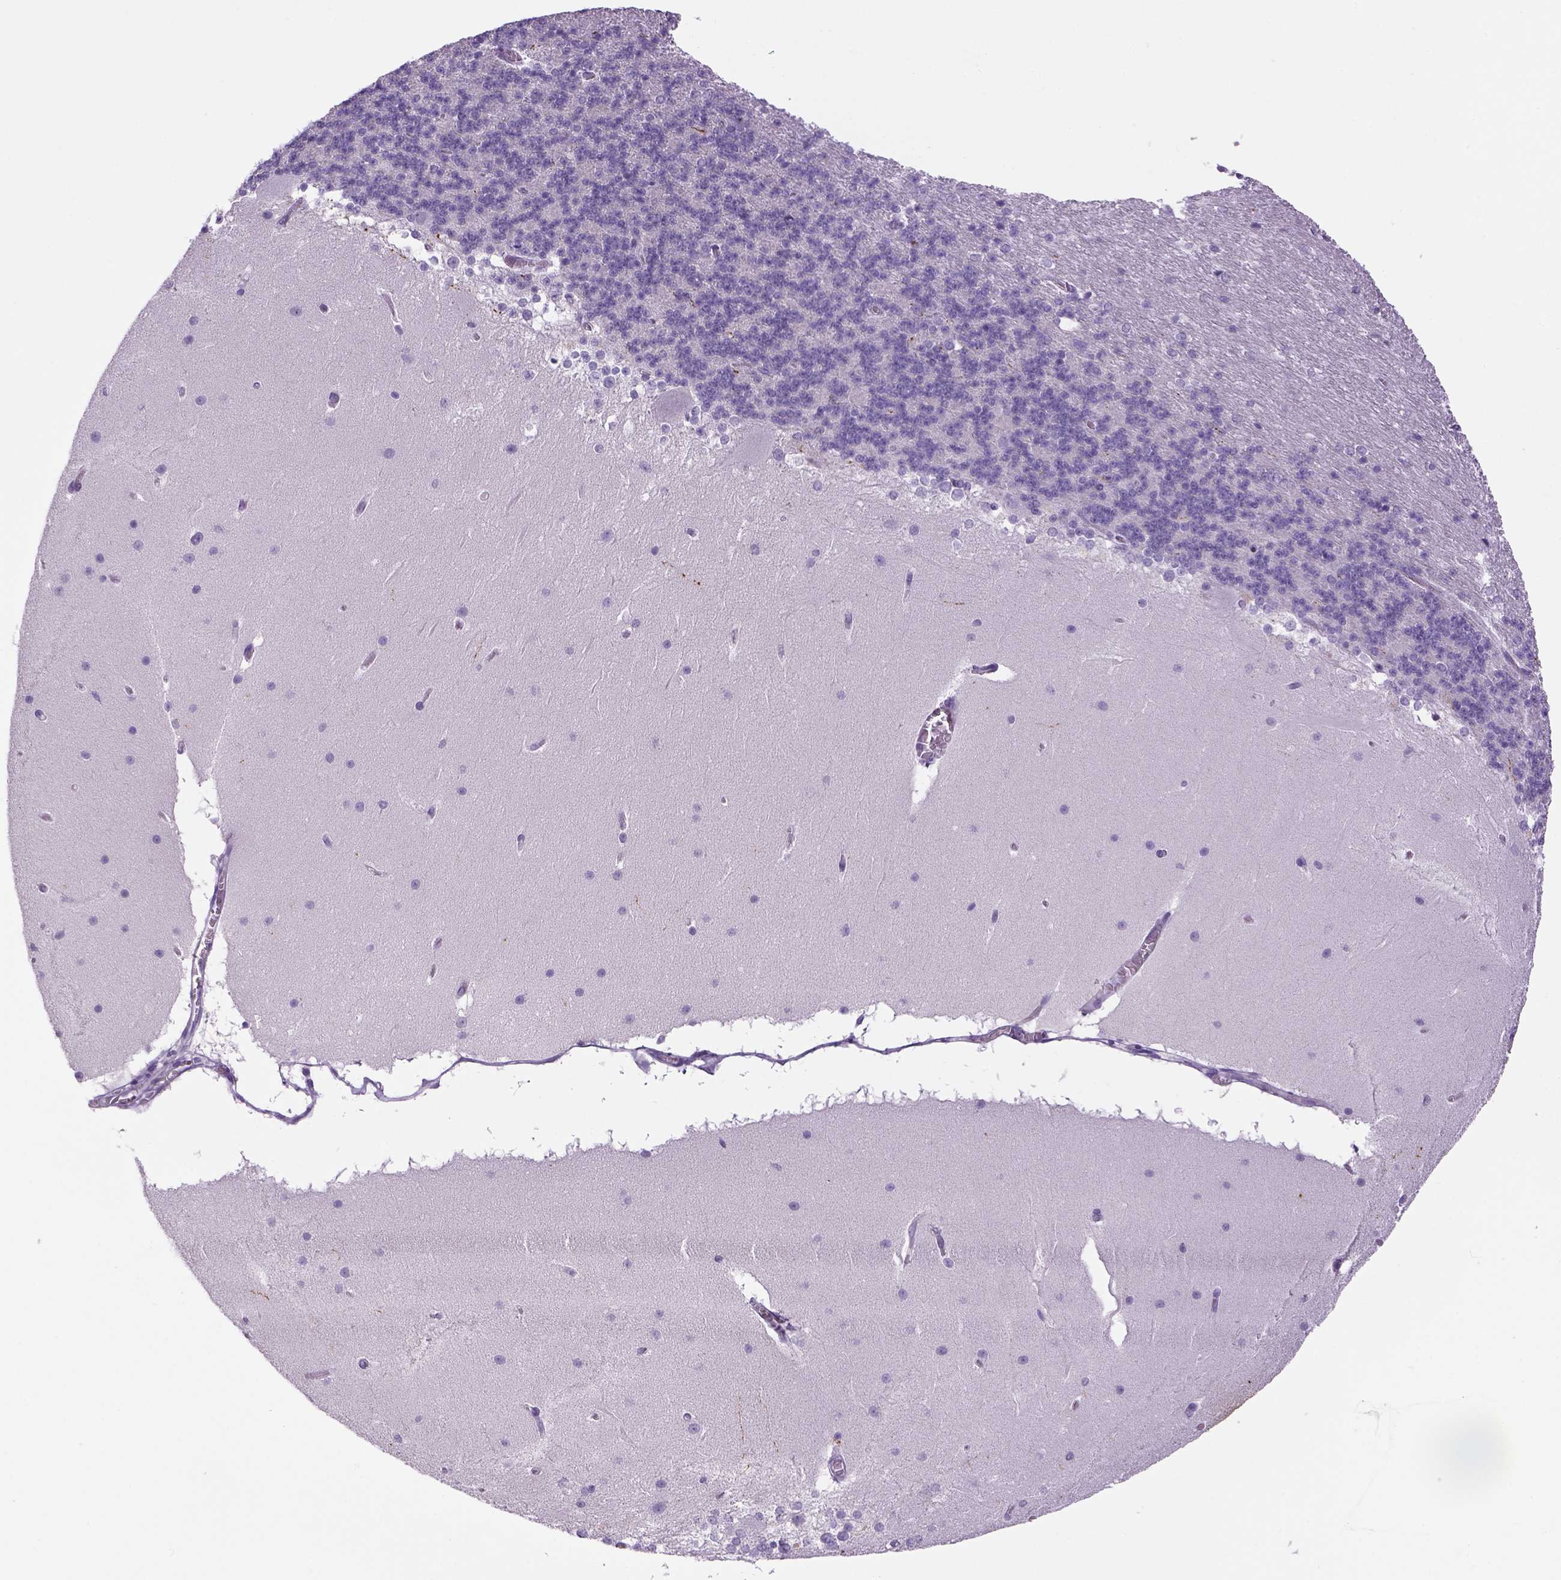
{"staining": {"intensity": "negative", "quantity": "none", "location": "none"}, "tissue": "cerebellum", "cell_type": "Cells in granular layer", "image_type": "normal", "snomed": [{"axis": "morphology", "description": "Normal tissue, NOS"}, {"axis": "topography", "description": "Cerebellum"}], "caption": "This is an immunohistochemistry (IHC) micrograph of benign human cerebellum. There is no positivity in cells in granular layer.", "gene": "DBH", "patient": {"sex": "female", "age": 19}}